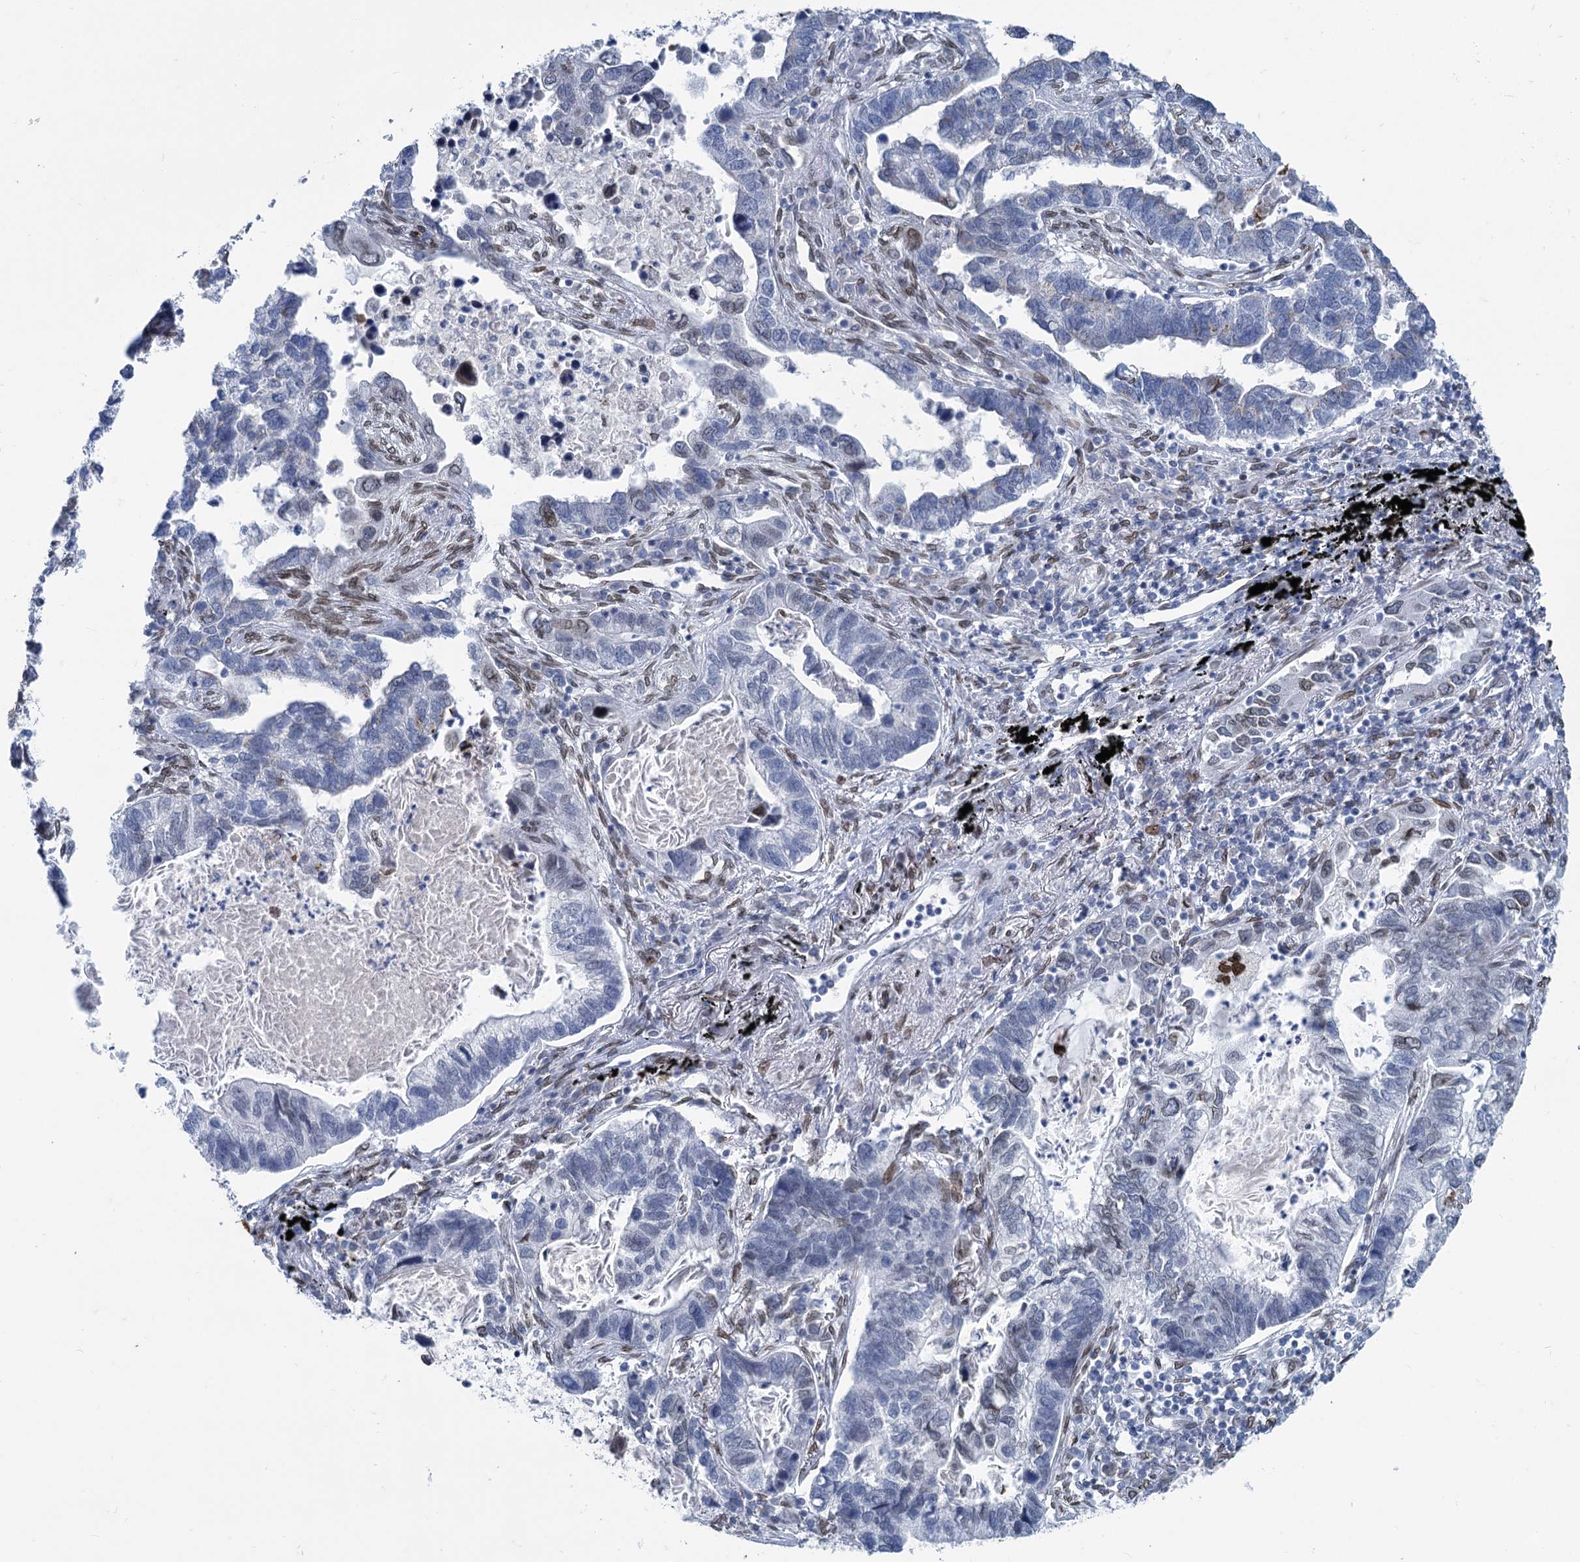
{"staining": {"intensity": "weak", "quantity": "<25%", "location": "nuclear"}, "tissue": "lung cancer", "cell_type": "Tumor cells", "image_type": "cancer", "snomed": [{"axis": "morphology", "description": "Adenocarcinoma, NOS"}, {"axis": "topography", "description": "Lung"}], "caption": "This is an IHC photomicrograph of adenocarcinoma (lung). There is no expression in tumor cells.", "gene": "PRSS35", "patient": {"sex": "male", "age": 67}}